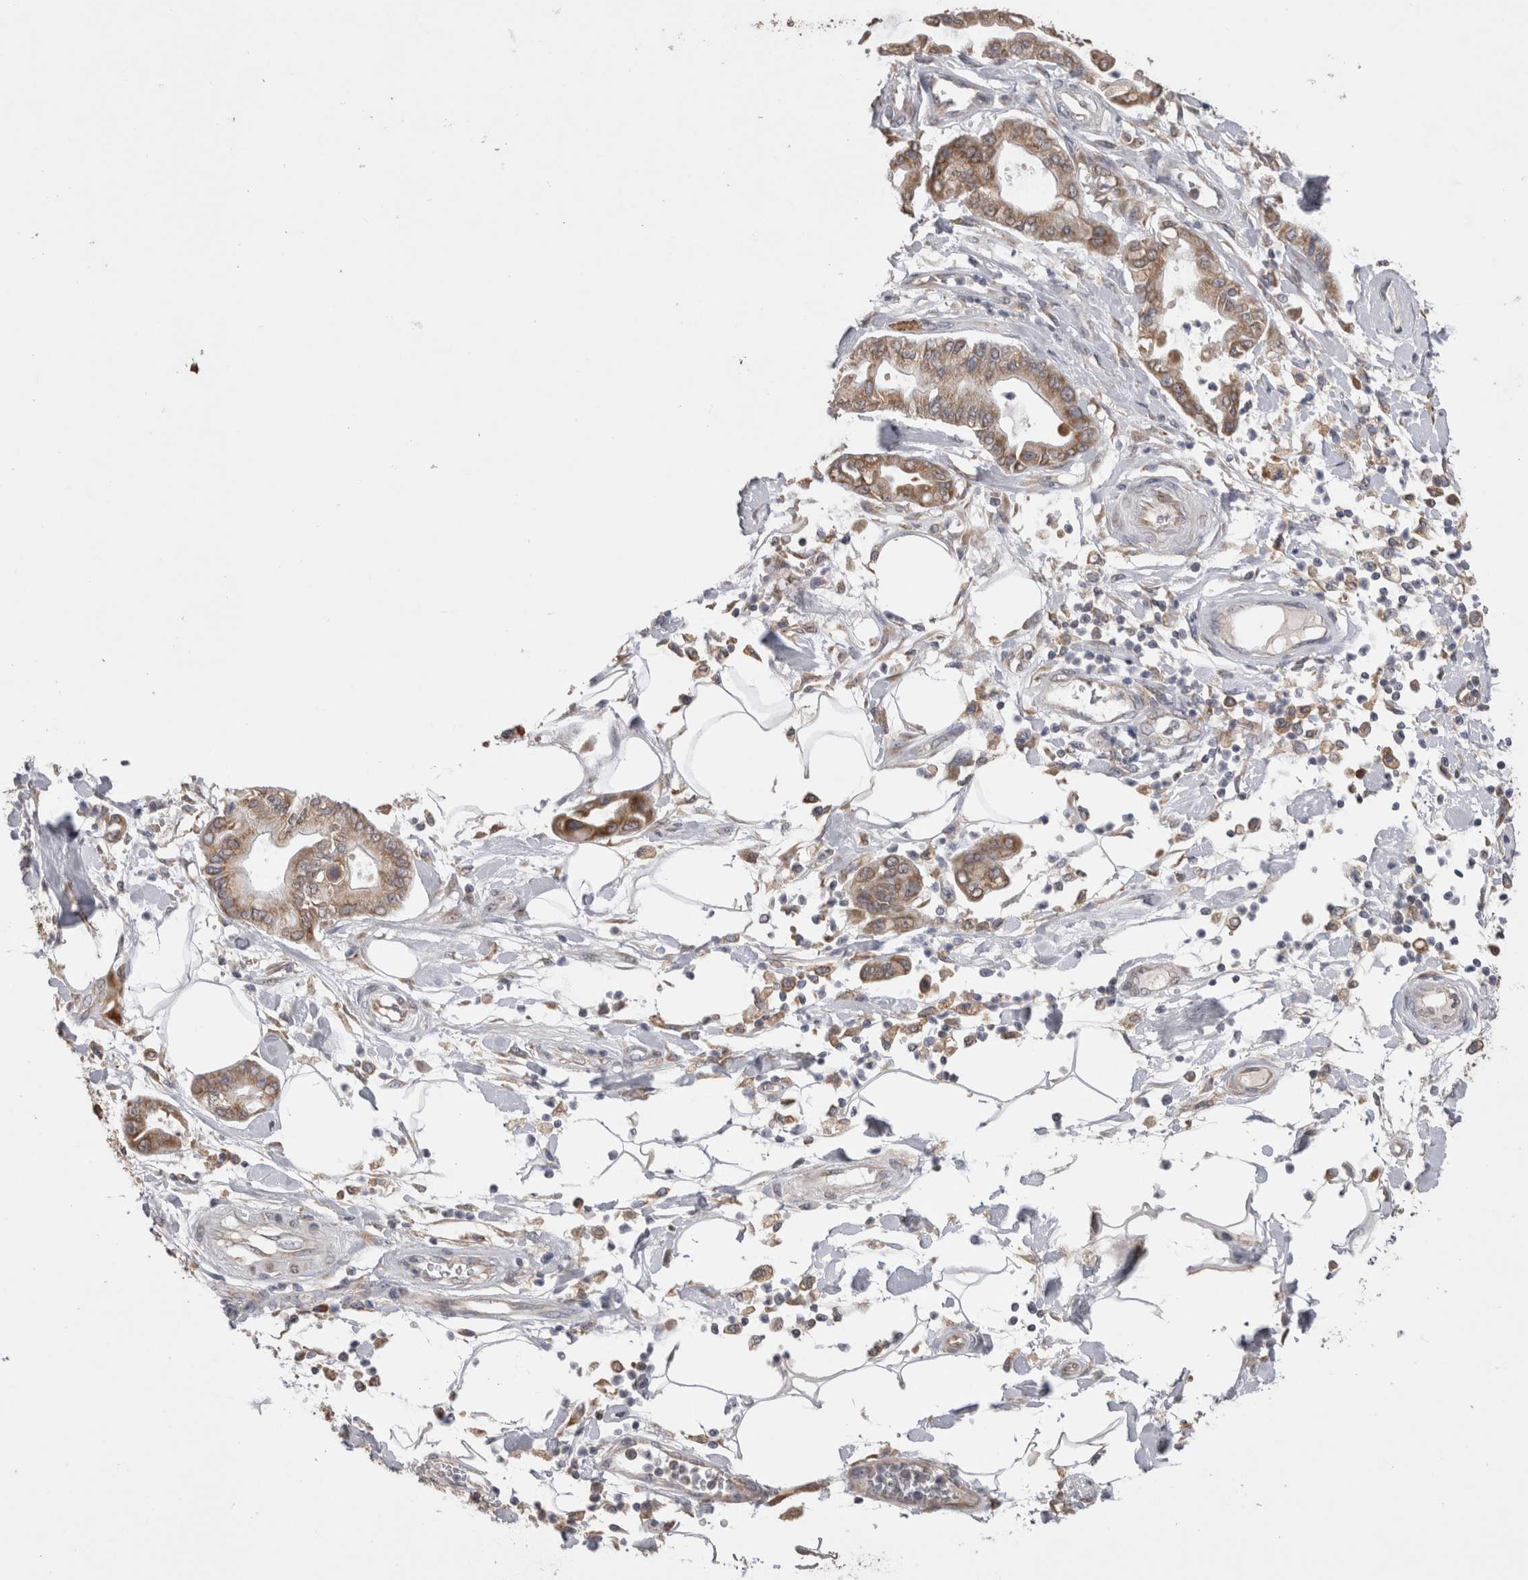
{"staining": {"intensity": "moderate", "quantity": ">75%", "location": "cytoplasmic/membranous"}, "tissue": "pancreatic cancer", "cell_type": "Tumor cells", "image_type": "cancer", "snomed": [{"axis": "morphology", "description": "Adenocarcinoma, NOS"}, {"axis": "morphology", "description": "Adenocarcinoma, metastatic, NOS"}, {"axis": "topography", "description": "Lymph node"}, {"axis": "topography", "description": "Pancreas"}, {"axis": "topography", "description": "Duodenum"}], "caption": "A medium amount of moderate cytoplasmic/membranous expression is present in approximately >75% of tumor cells in pancreatic cancer (adenocarcinoma) tissue.", "gene": "NOMO1", "patient": {"sex": "female", "age": 64}}